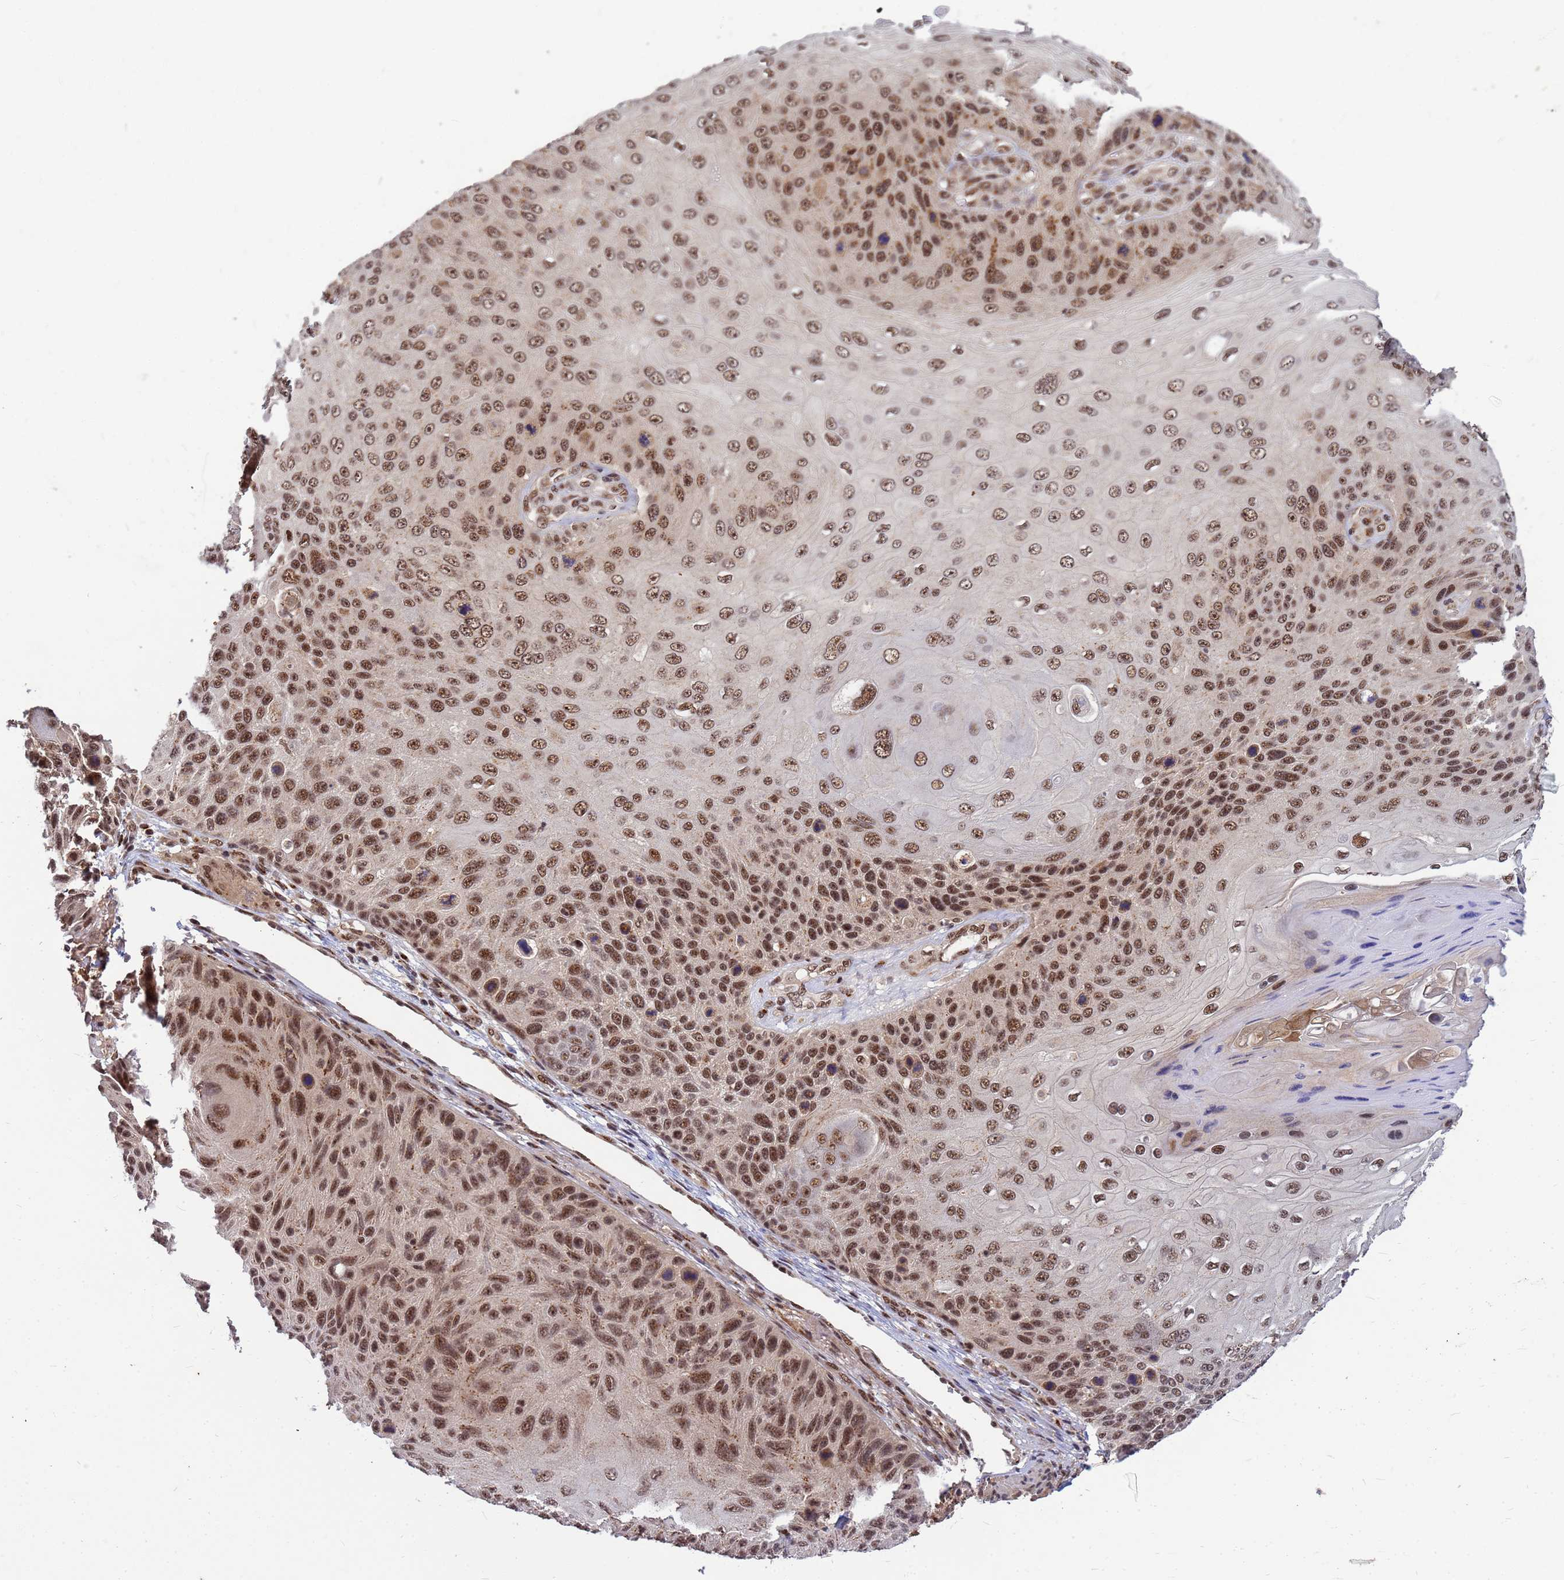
{"staining": {"intensity": "moderate", "quantity": ">75%", "location": "cytoplasmic/membranous,nuclear"}, "tissue": "skin cancer", "cell_type": "Tumor cells", "image_type": "cancer", "snomed": [{"axis": "morphology", "description": "Squamous cell carcinoma, NOS"}, {"axis": "topography", "description": "Skin"}], "caption": "DAB immunohistochemical staining of human squamous cell carcinoma (skin) shows moderate cytoplasmic/membranous and nuclear protein positivity in about >75% of tumor cells. (DAB (3,3'-diaminobenzidine) IHC, brown staining for protein, blue staining for nuclei).", "gene": "NCBP2", "patient": {"sex": "female", "age": 88}}